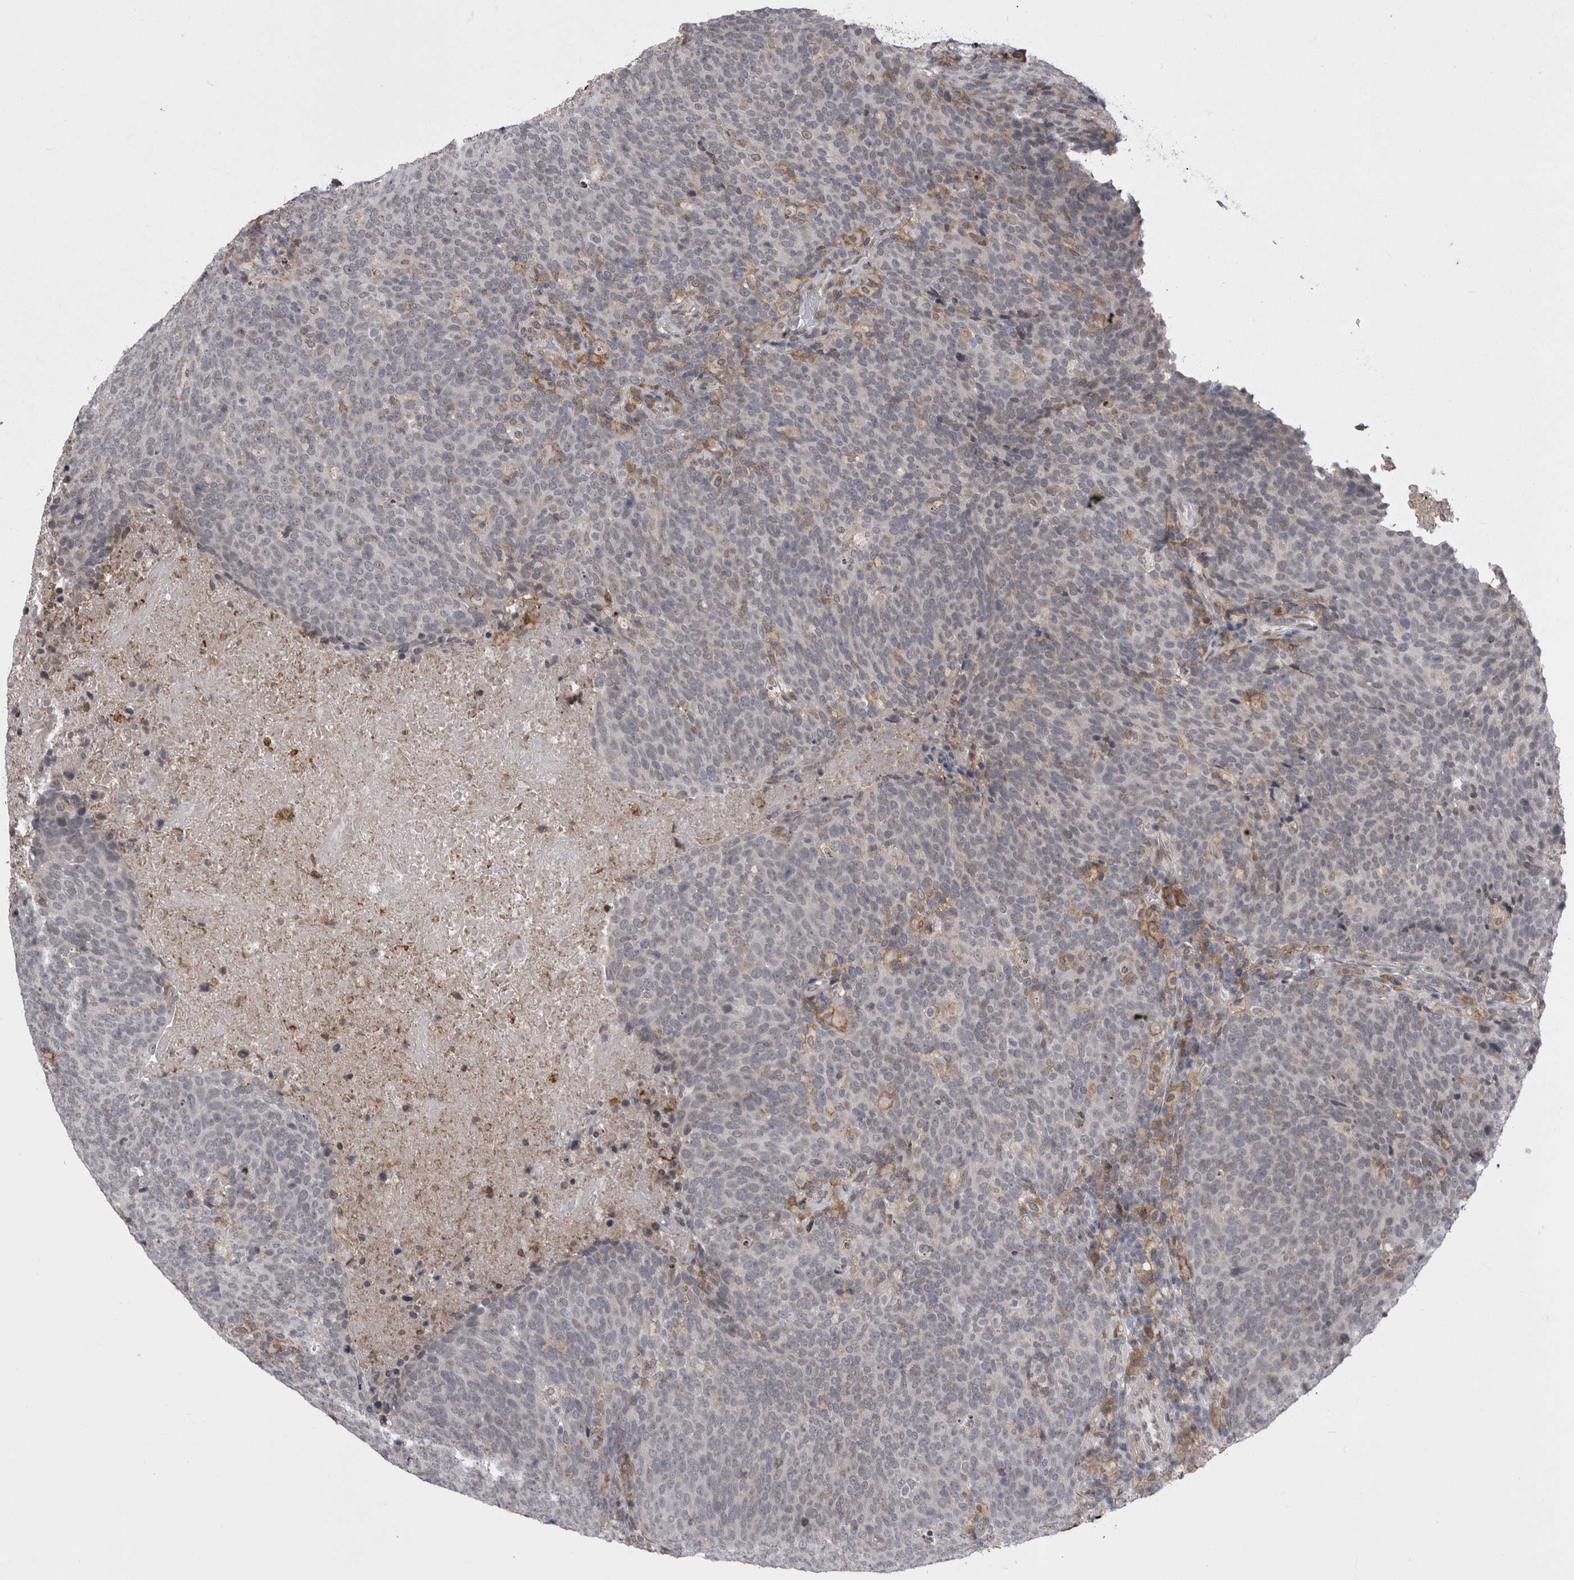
{"staining": {"intensity": "negative", "quantity": "none", "location": "none"}, "tissue": "head and neck cancer", "cell_type": "Tumor cells", "image_type": "cancer", "snomed": [{"axis": "morphology", "description": "Squamous cell carcinoma, NOS"}, {"axis": "morphology", "description": "Squamous cell carcinoma, metastatic, NOS"}, {"axis": "topography", "description": "Lymph node"}, {"axis": "topography", "description": "Head-Neck"}], "caption": "A high-resolution image shows IHC staining of head and neck metastatic squamous cell carcinoma, which reveals no significant positivity in tumor cells. The staining is performed using DAB (3,3'-diaminobenzidine) brown chromogen with nuclei counter-stained in using hematoxylin.", "gene": "ABL1", "patient": {"sex": "male", "age": 62}}